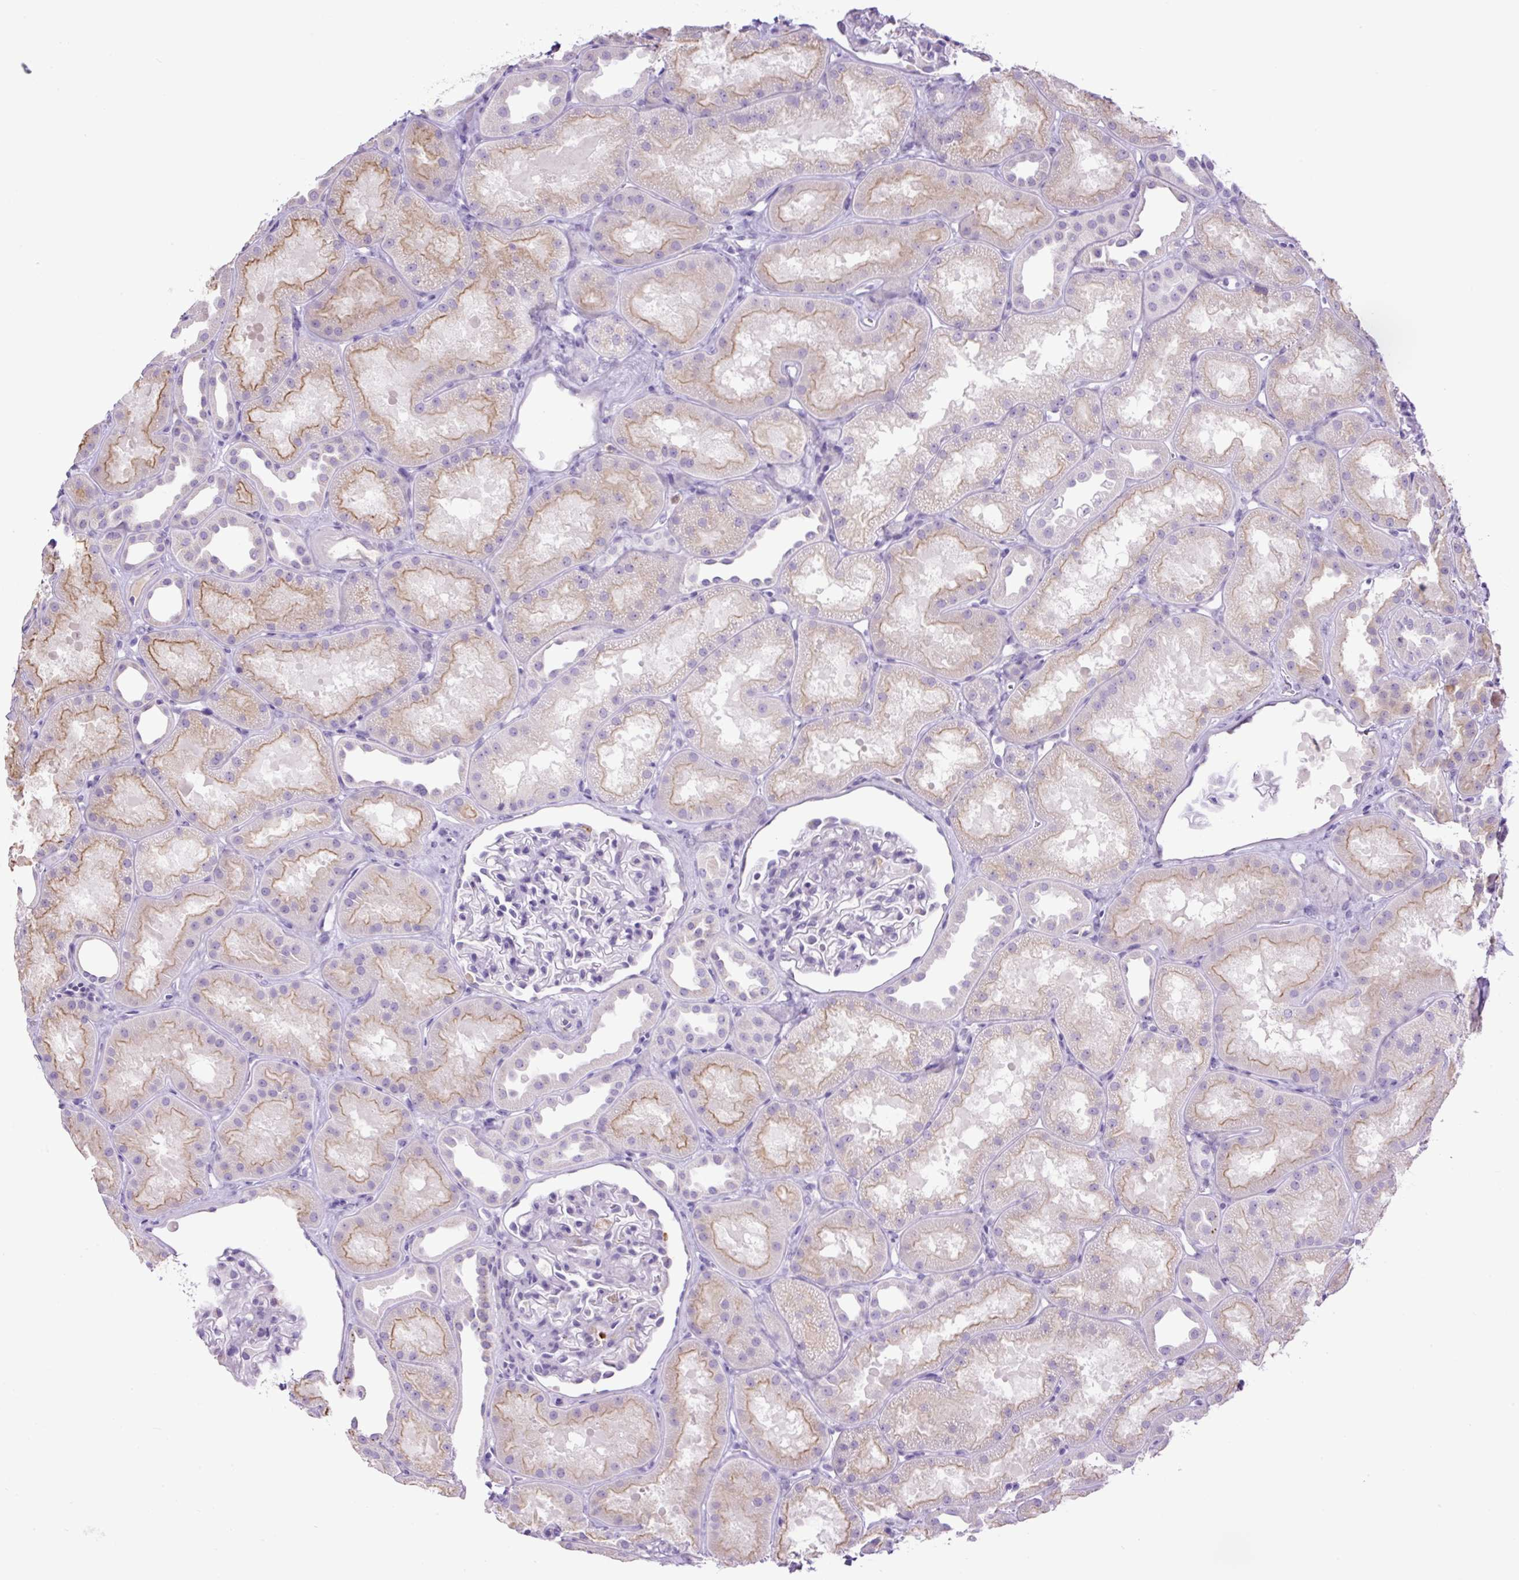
{"staining": {"intensity": "negative", "quantity": "none", "location": "none"}, "tissue": "kidney", "cell_type": "Cells in glomeruli", "image_type": "normal", "snomed": [{"axis": "morphology", "description": "Normal tissue, NOS"}, {"axis": "topography", "description": "Kidney"}], "caption": "Protein analysis of unremarkable kidney shows no significant positivity in cells in glomeruli.", "gene": "MFSD3", "patient": {"sex": "male", "age": 61}}